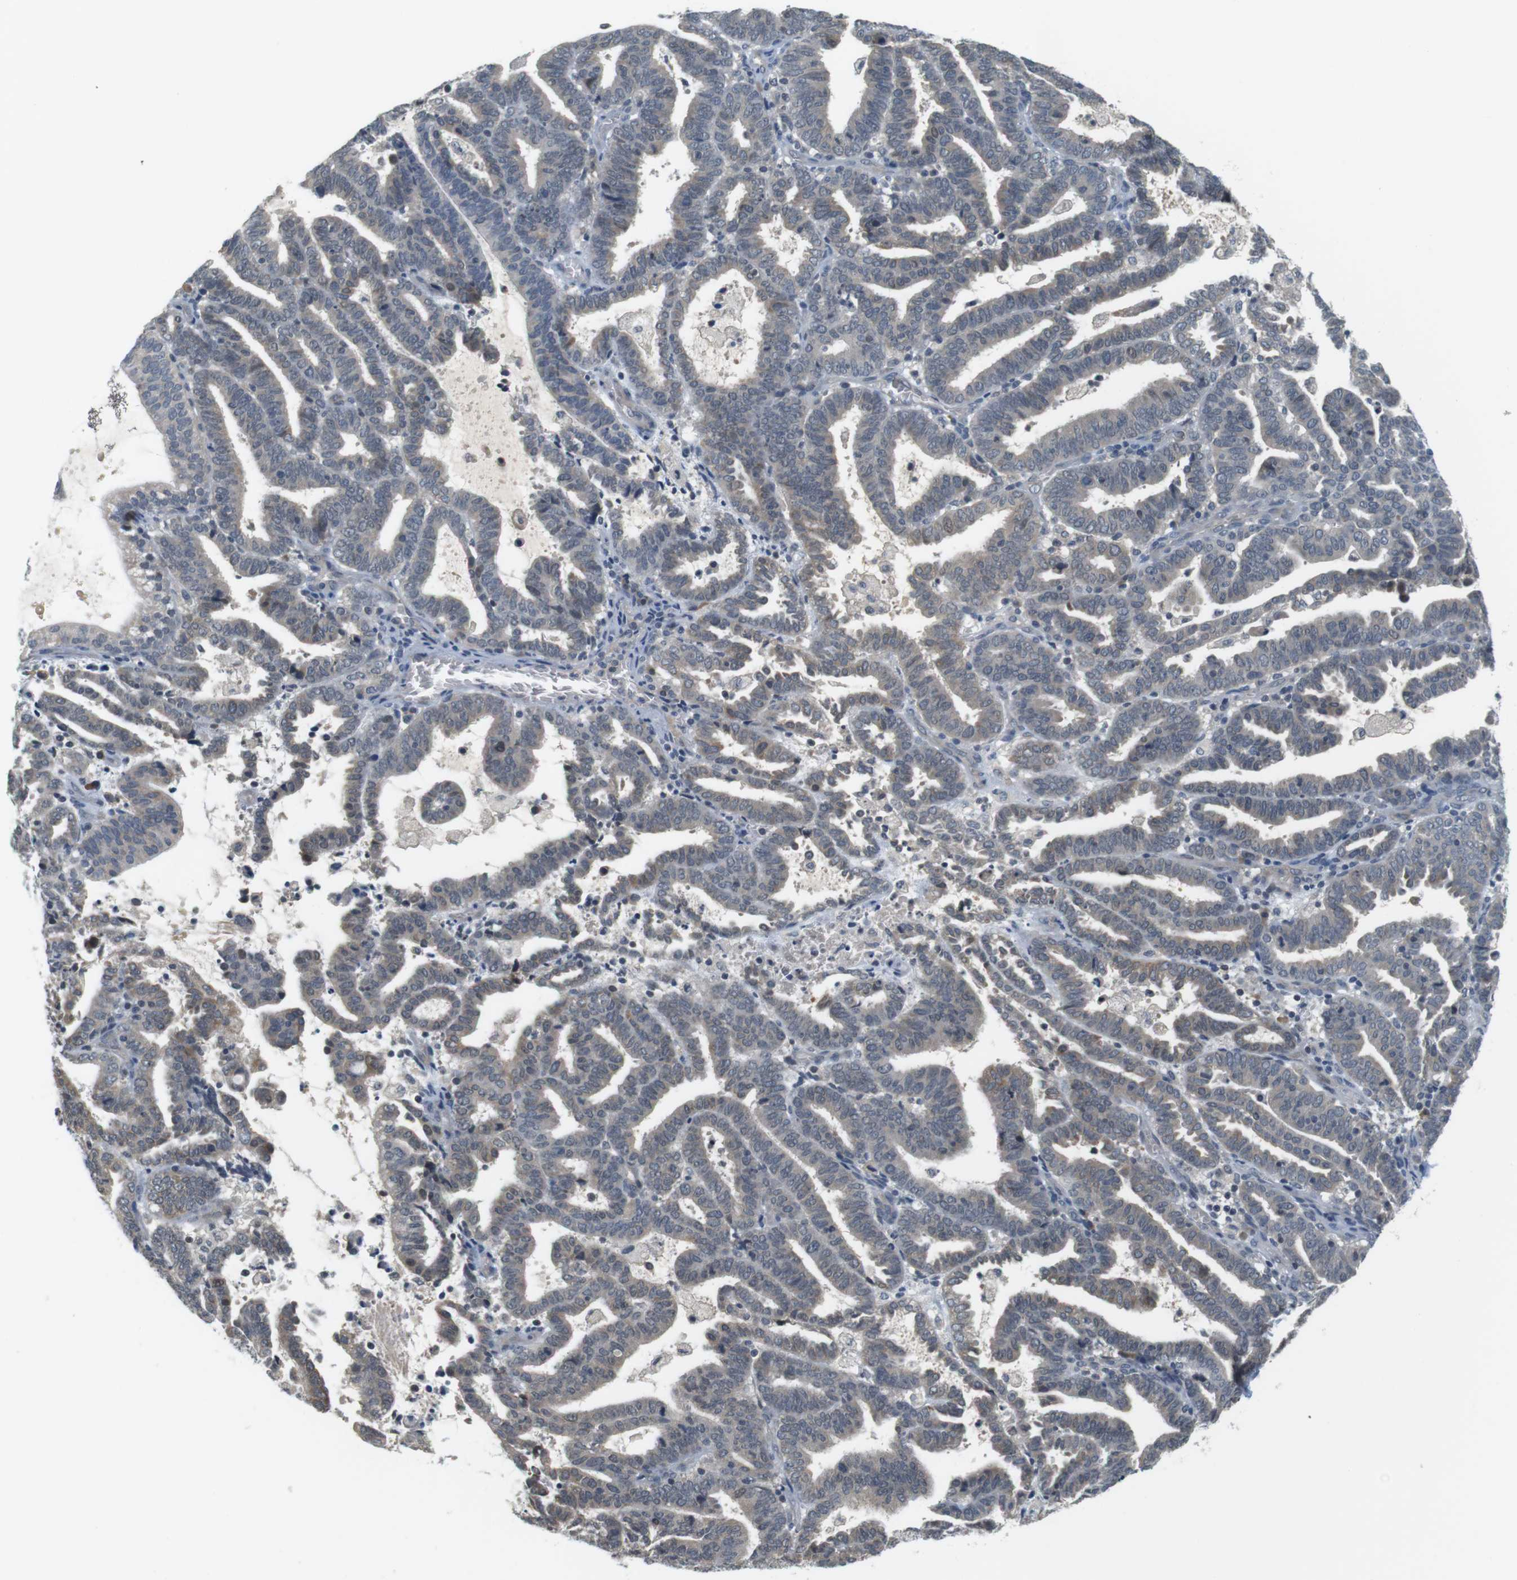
{"staining": {"intensity": "negative", "quantity": "none", "location": "none"}, "tissue": "endometrial cancer", "cell_type": "Tumor cells", "image_type": "cancer", "snomed": [{"axis": "morphology", "description": "Adenocarcinoma, NOS"}, {"axis": "topography", "description": "Uterus"}], "caption": "This is an immunohistochemistry image of human endometrial cancer. There is no positivity in tumor cells.", "gene": "WNT7A", "patient": {"sex": "female", "age": 83}}